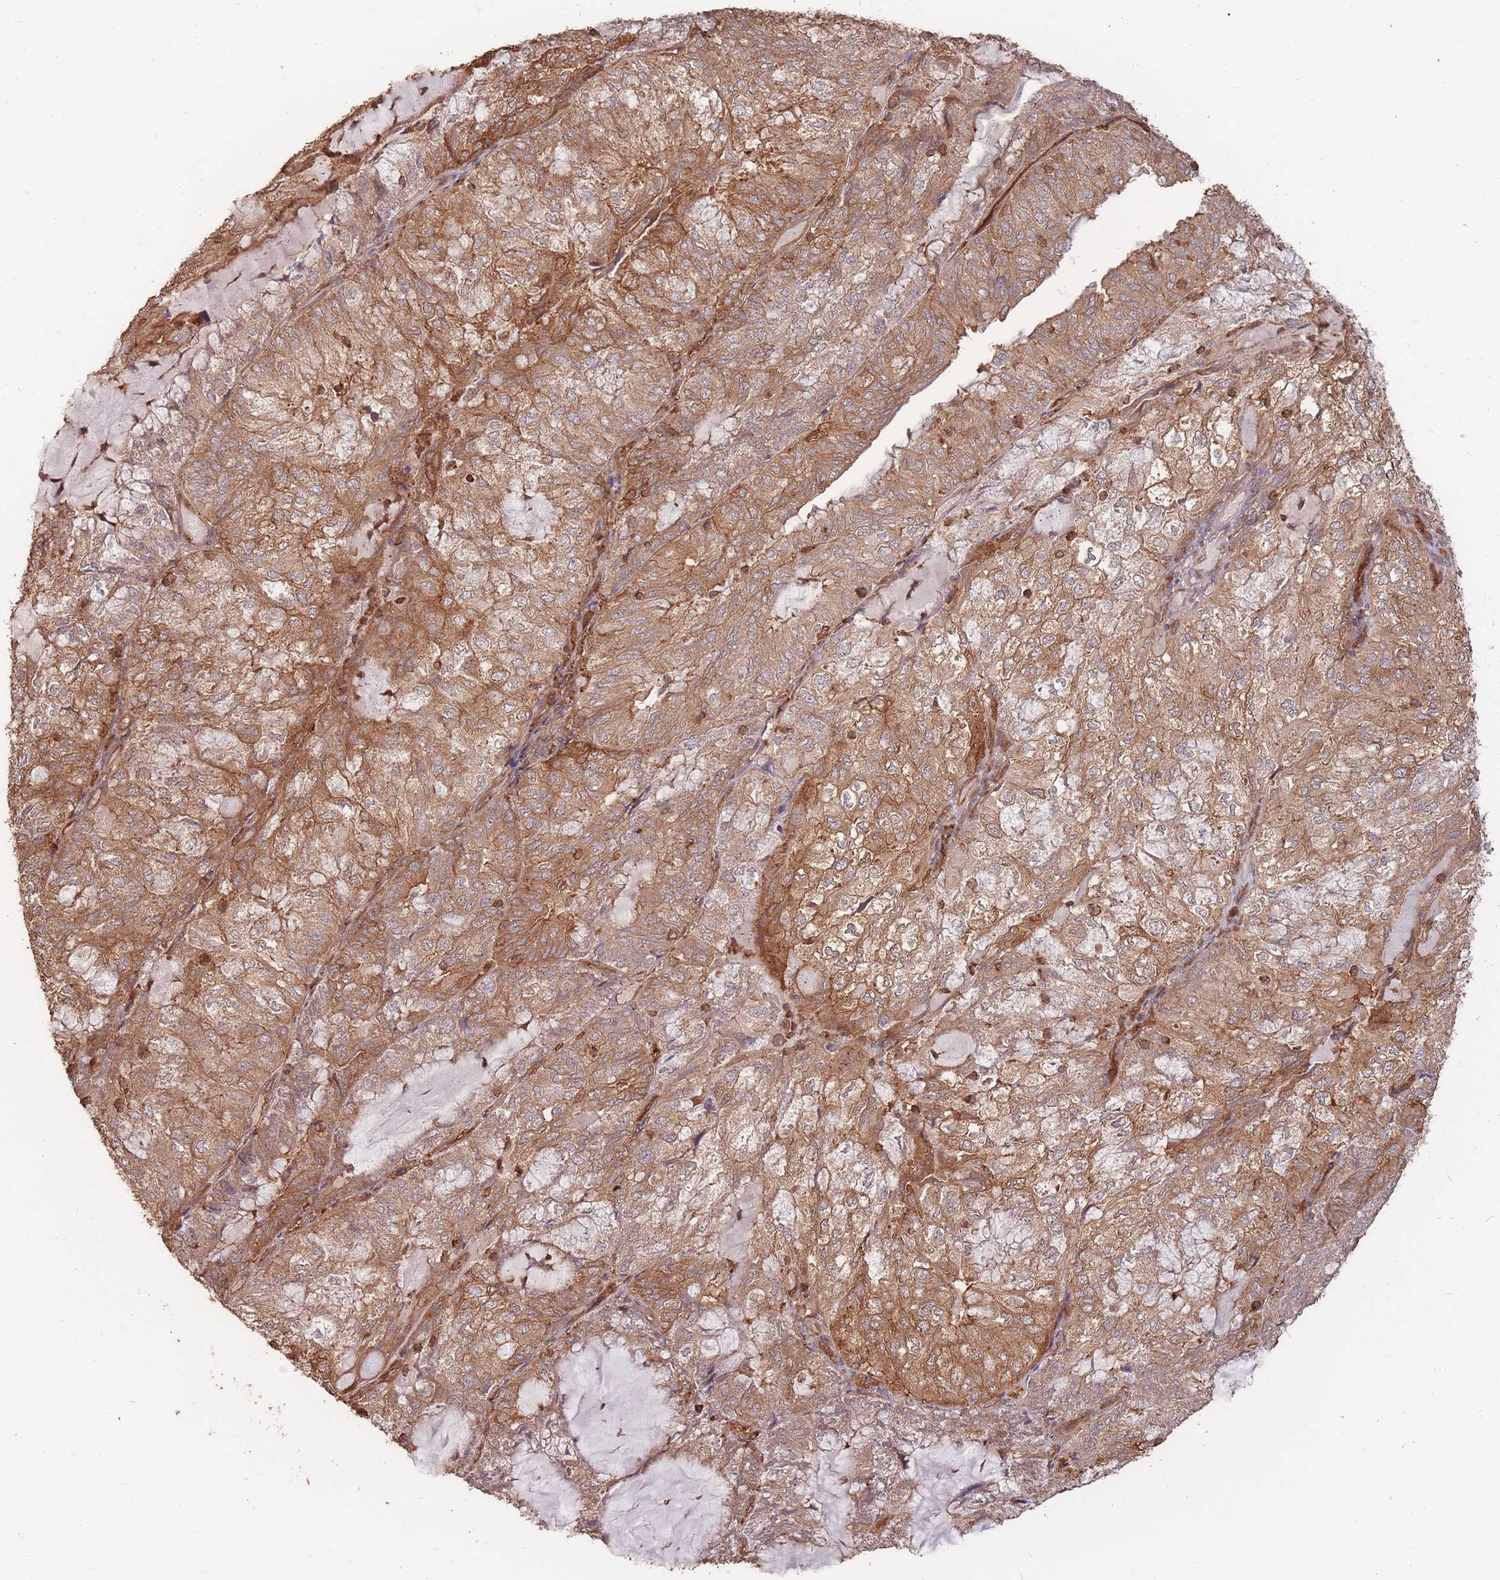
{"staining": {"intensity": "moderate", "quantity": ">75%", "location": "cytoplasmic/membranous"}, "tissue": "endometrial cancer", "cell_type": "Tumor cells", "image_type": "cancer", "snomed": [{"axis": "morphology", "description": "Adenocarcinoma, NOS"}, {"axis": "topography", "description": "Endometrium"}], "caption": "About >75% of tumor cells in endometrial adenocarcinoma display moderate cytoplasmic/membranous protein staining as visualized by brown immunohistochemical staining.", "gene": "PLS3", "patient": {"sex": "female", "age": 81}}